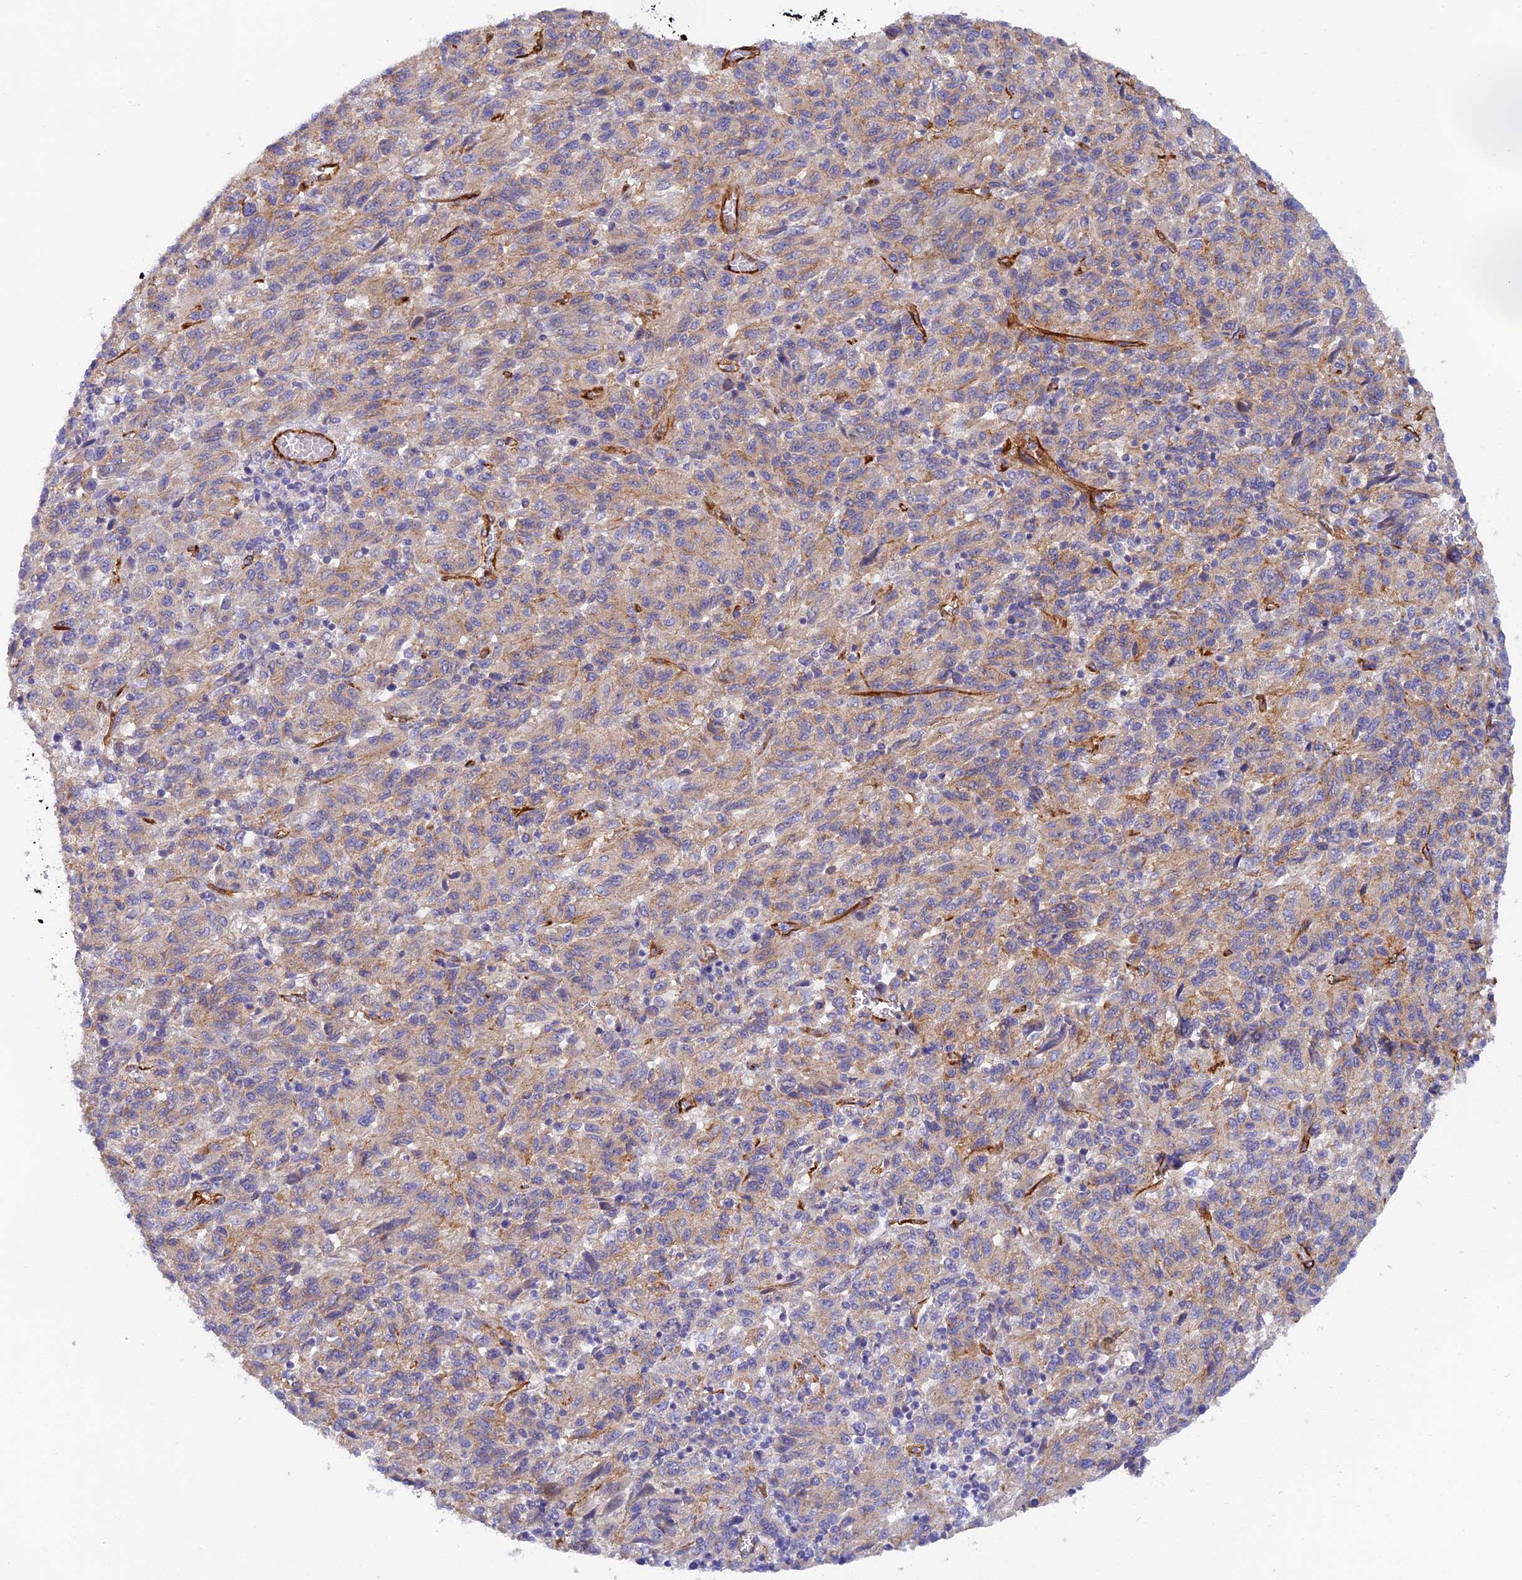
{"staining": {"intensity": "moderate", "quantity": "<25%", "location": "cytoplasmic/membranous"}, "tissue": "melanoma", "cell_type": "Tumor cells", "image_type": "cancer", "snomed": [{"axis": "morphology", "description": "Malignant melanoma, Metastatic site"}, {"axis": "topography", "description": "Lung"}], "caption": "Brown immunohistochemical staining in human malignant melanoma (metastatic site) reveals moderate cytoplasmic/membranous staining in about <25% of tumor cells. The staining is performed using DAB brown chromogen to label protein expression. The nuclei are counter-stained blue using hematoxylin.", "gene": "MYO9A", "patient": {"sex": "male", "age": 64}}